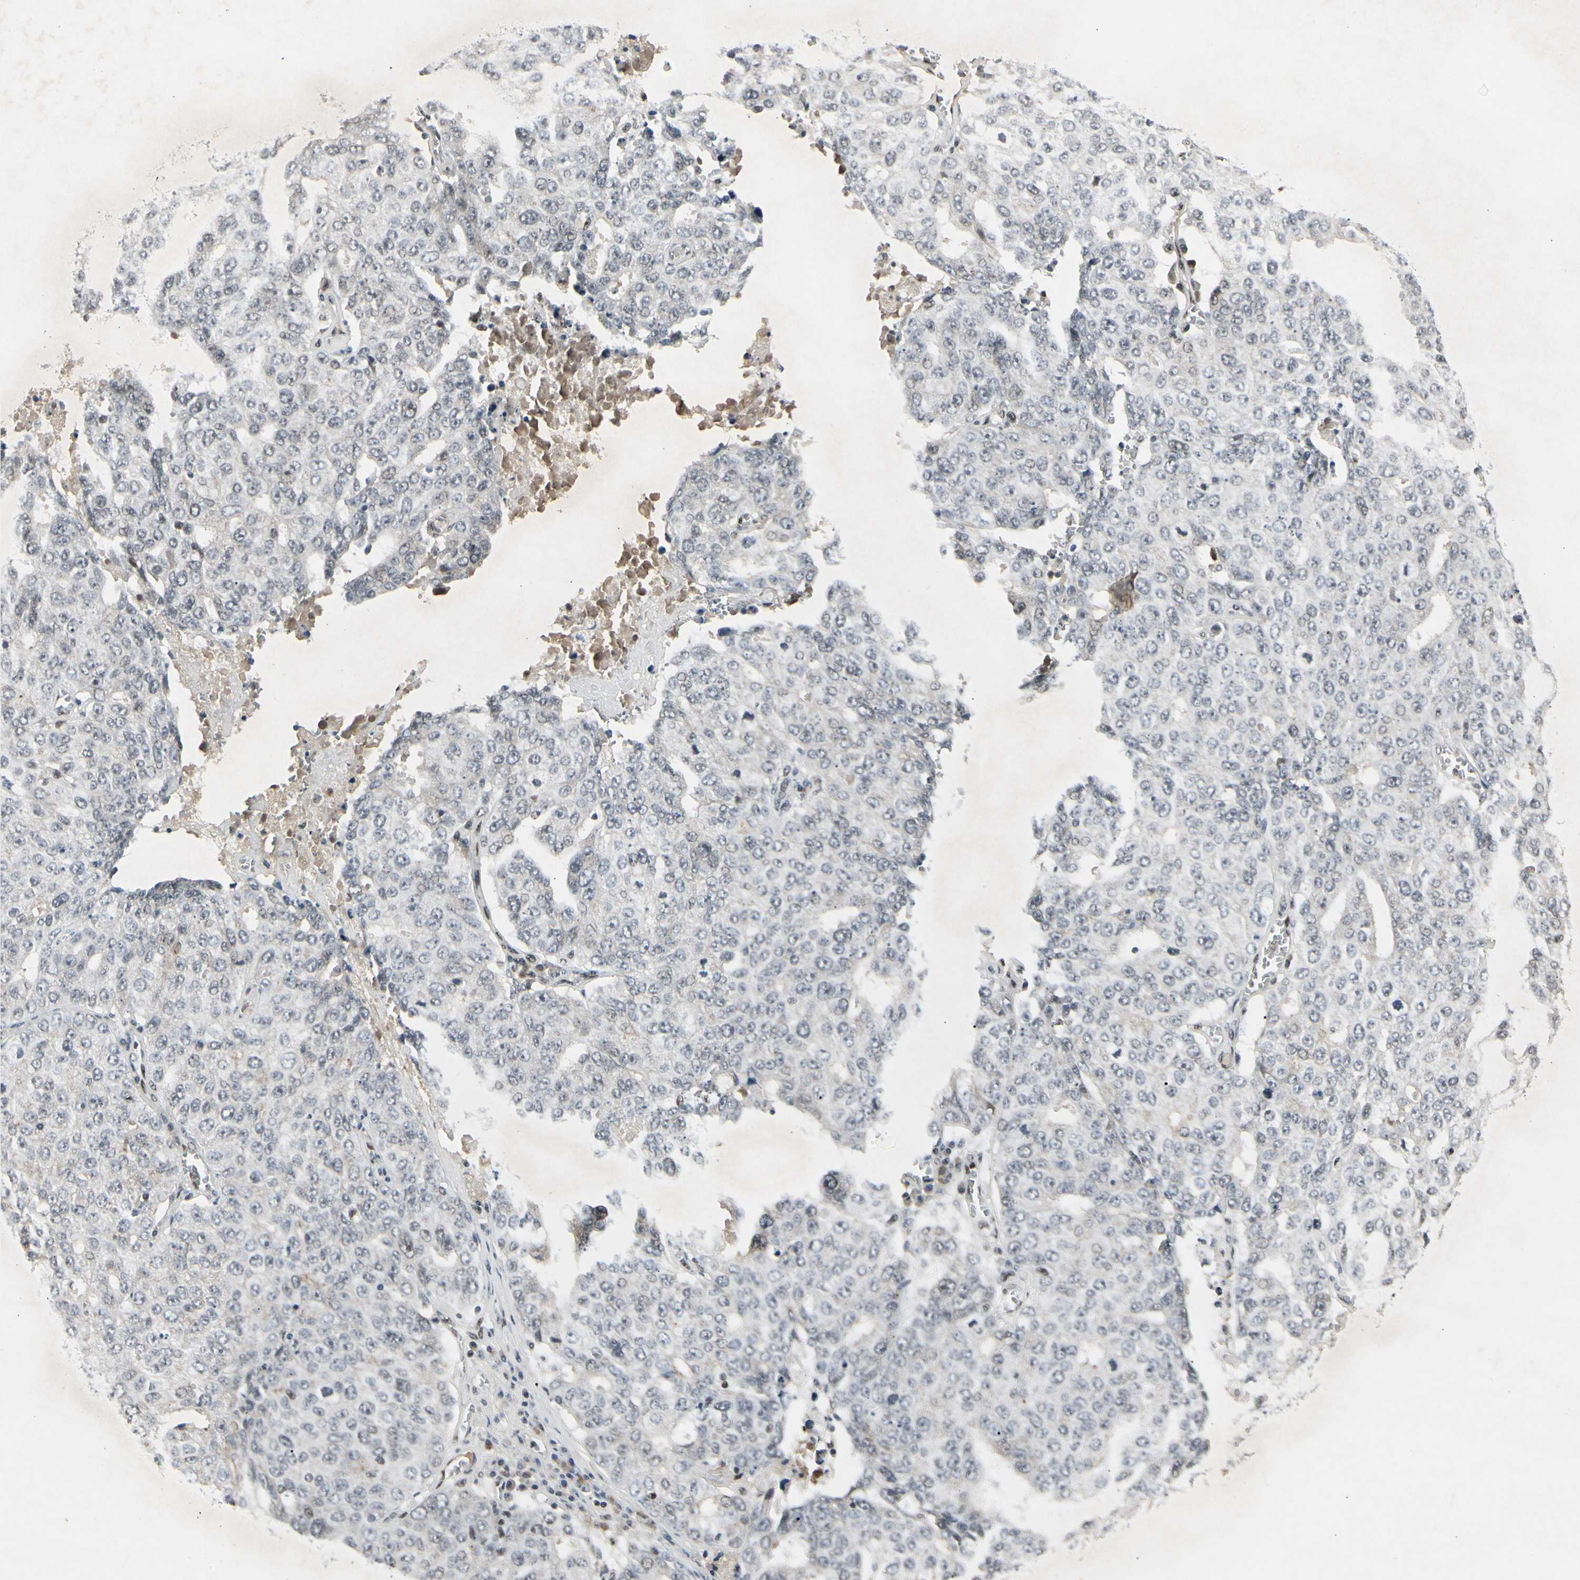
{"staining": {"intensity": "moderate", "quantity": "<25%", "location": "nuclear"}, "tissue": "ovarian cancer", "cell_type": "Tumor cells", "image_type": "cancer", "snomed": [{"axis": "morphology", "description": "Carcinoma, endometroid"}, {"axis": "topography", "description": "Ovary"}], "caption": "The immunohistochemical stain shows moderate nuclear staining in tumor cells of ovarian endometroid carcinoma tissue.", "gene": "FOXJ2", "patient": {"sex": "female", "age": 62}}